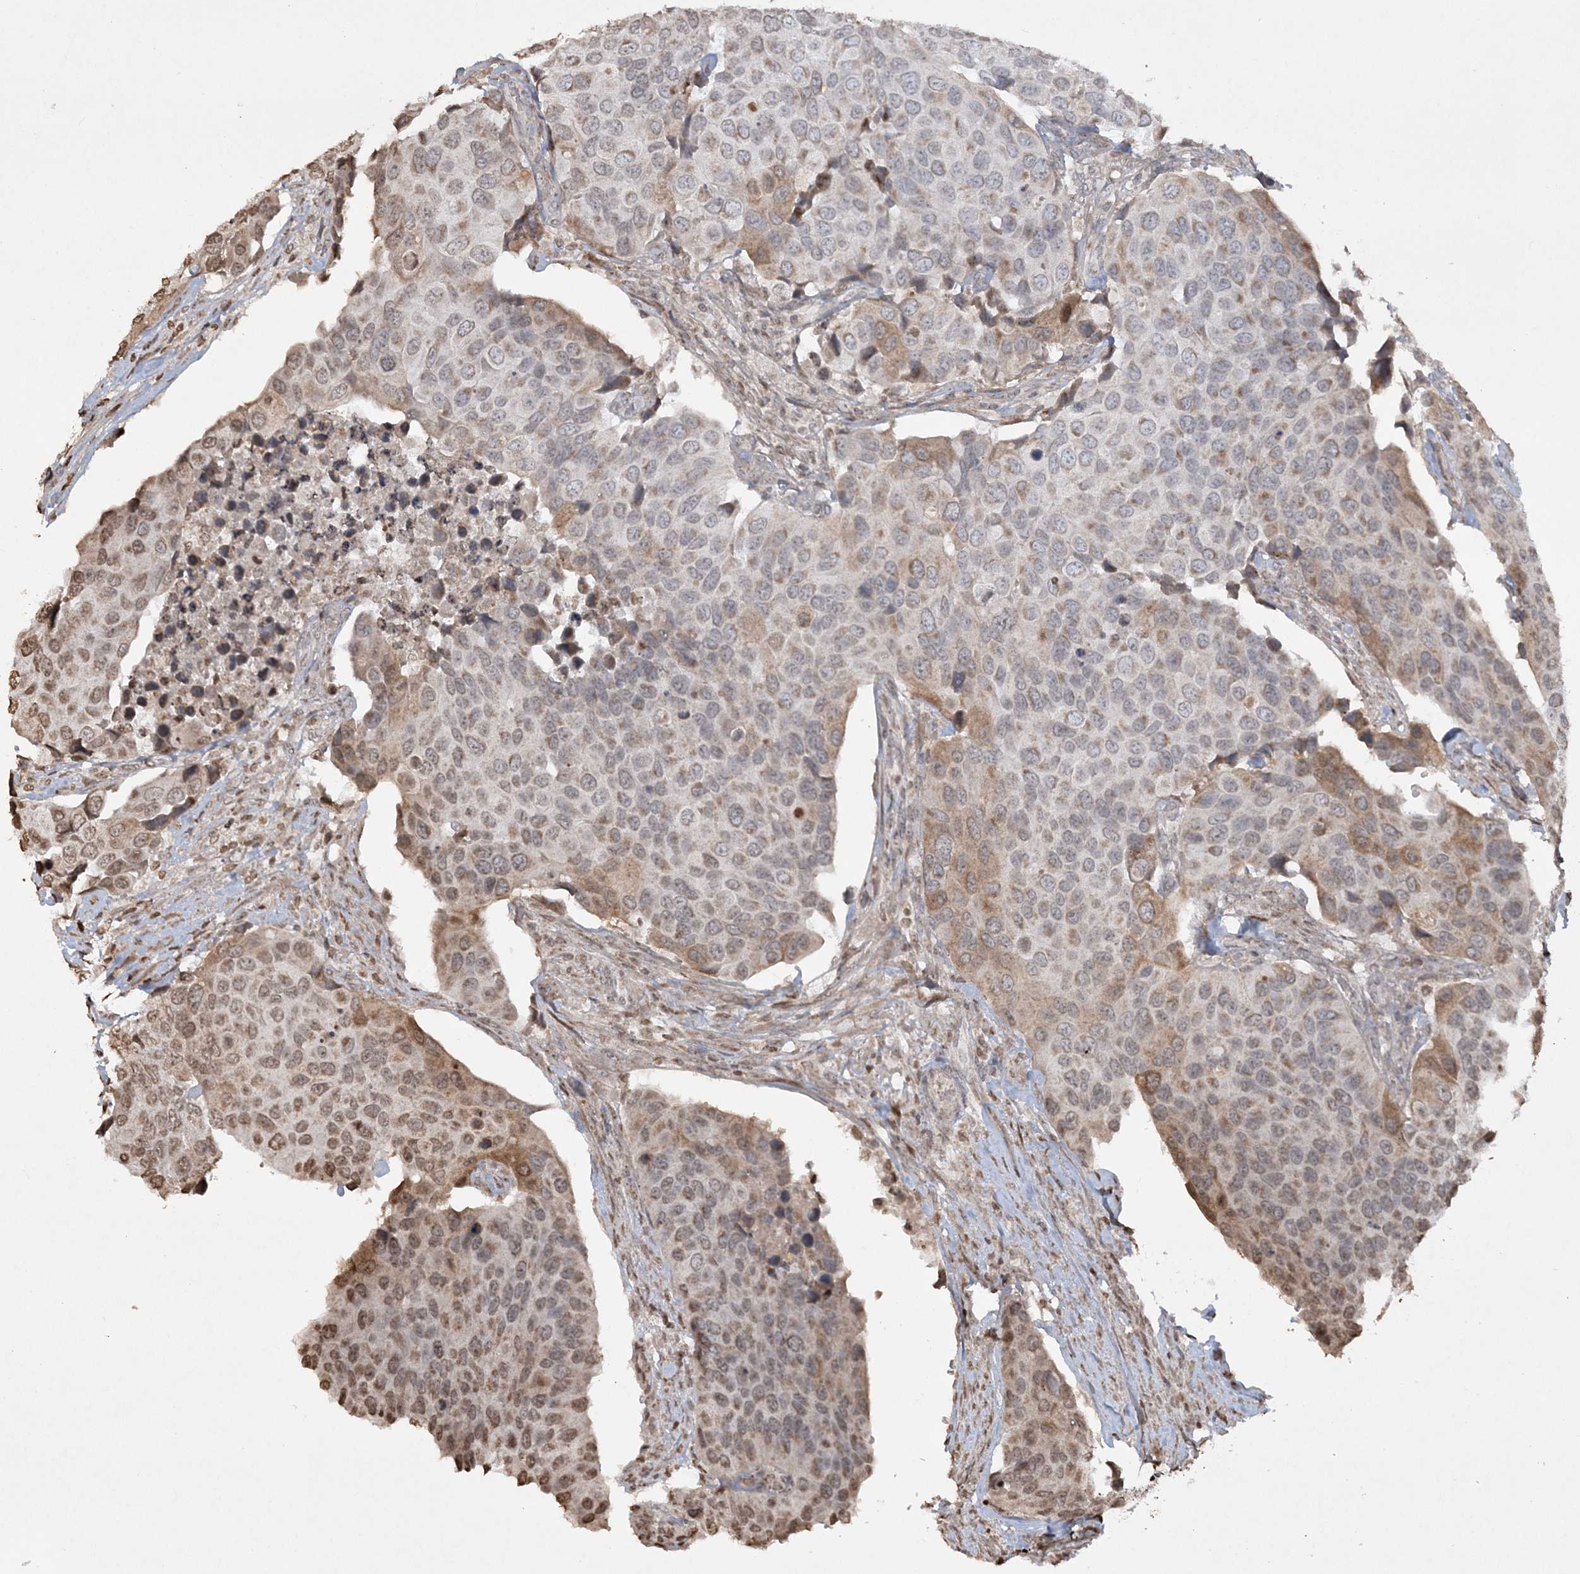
{"staining": {"intensity": "moderate", "quantity": "<25%", "location": "cytoplasmic/membranous,nuclear"}, "tissue": "urothelial cancer", "cell_type": "Tumor cells", "image_type": "cancer", "snomed": [{"axis": "morphology", "description": "Urothelial carcinoma, High grade"}, {"axis": "topography", "description": "Urinary bladder"}], "caption": "High-grade urothelial carcinoma stained for a protein (brown) shows moderate cytoplasmic/membranous and nuclear positive positivity in approximately <25% of tumor cells.", "gene": "TTC7A", "patient": {"sex": "male", "age": 74}}